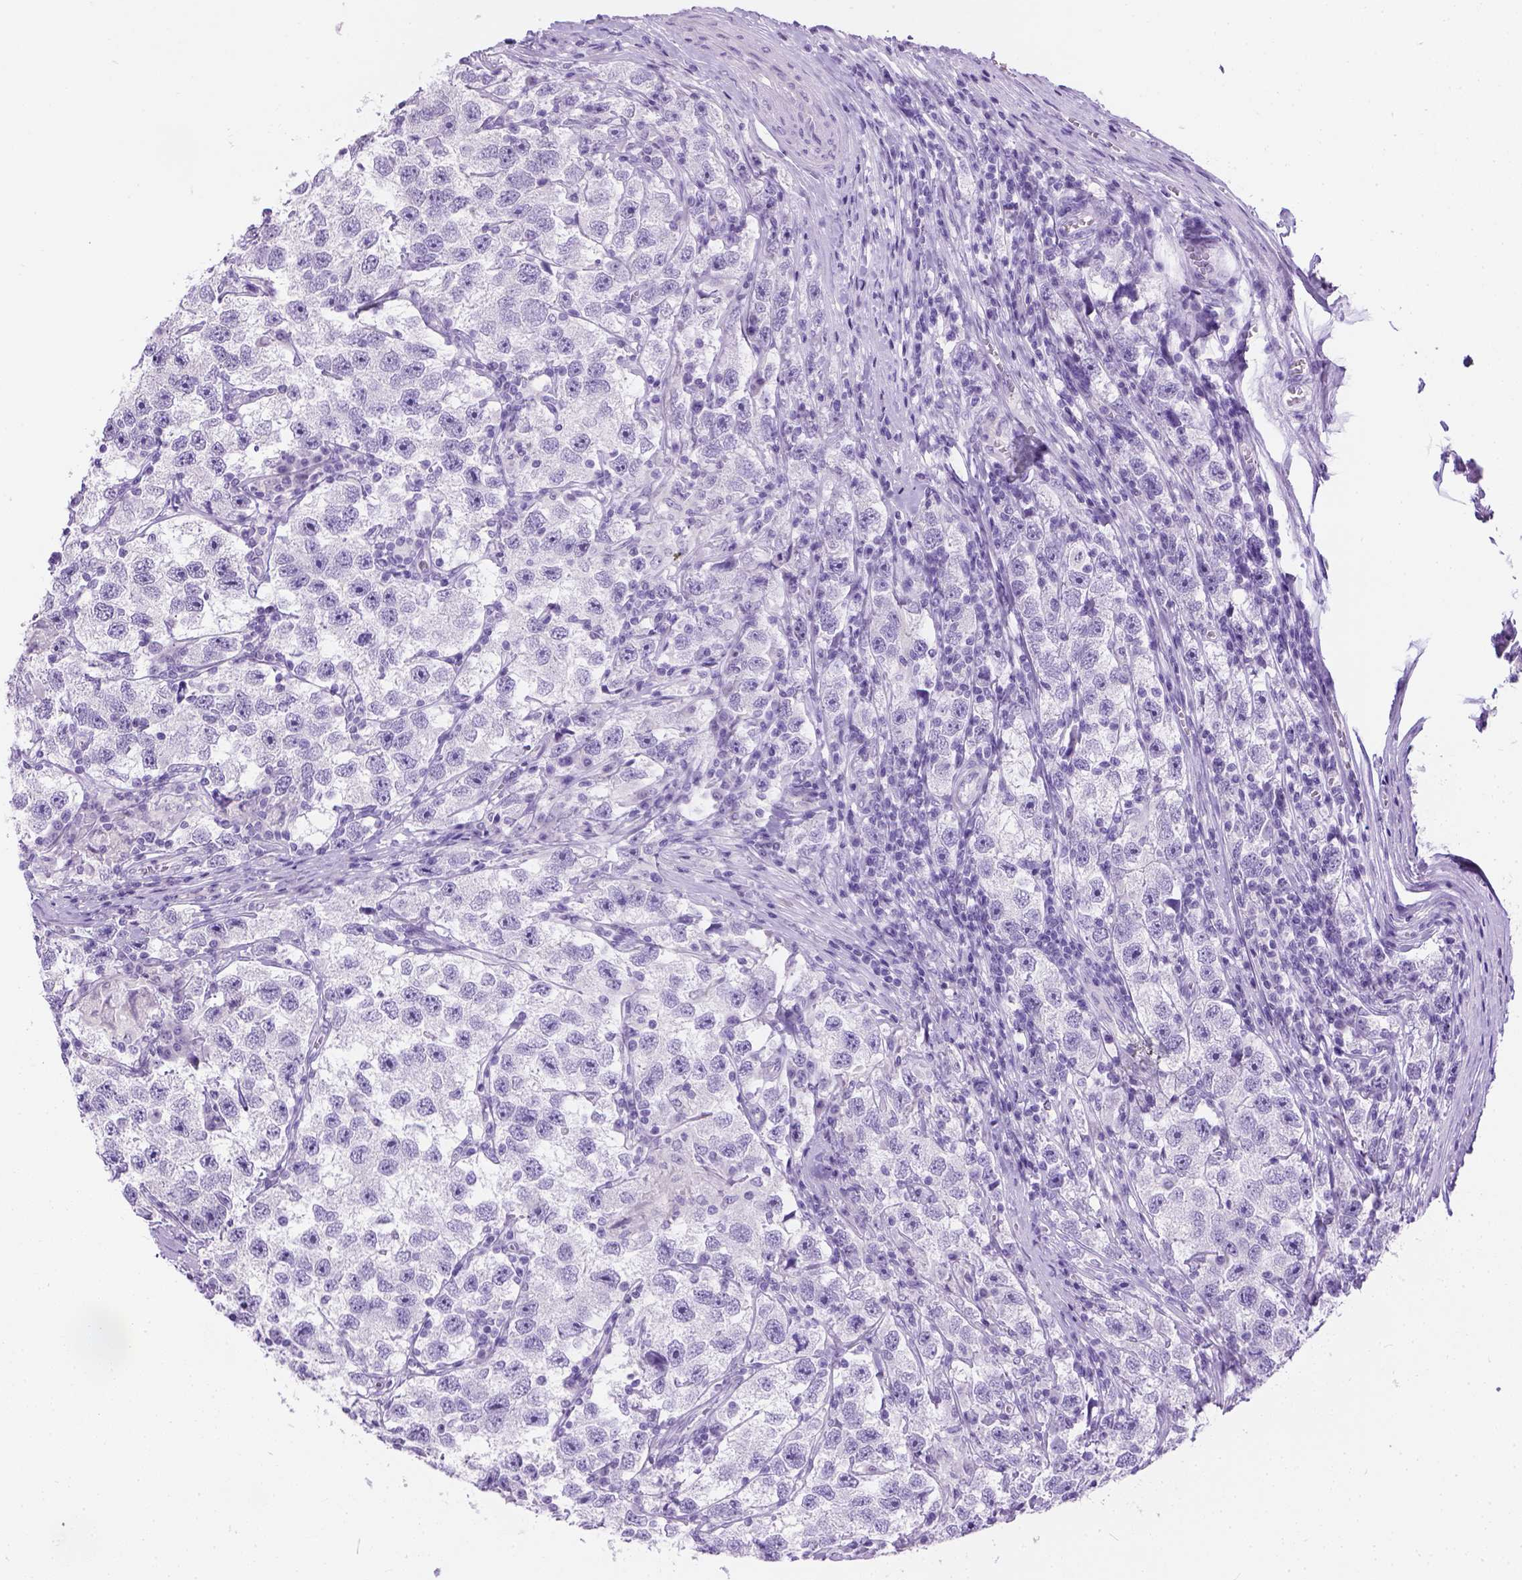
{"staining": {"intensity": "negative", "quantity": "none", "location": "none"}, "tissue": "testis cancer", "cell_type": "Tumor cells", "image_type": "cancer", "snomed": [{"axis": "morphology", "description": "Seminoma, NOS"}, {"axis": "topography", "description": "Testis"}], "caption": "DAB immunohistochemical staining of human testis cancer (seminoma) reveals no significant positivity in tumor cells.", "gene": "TMEM38A", "patient": {"sex": "male", "age": 26}}